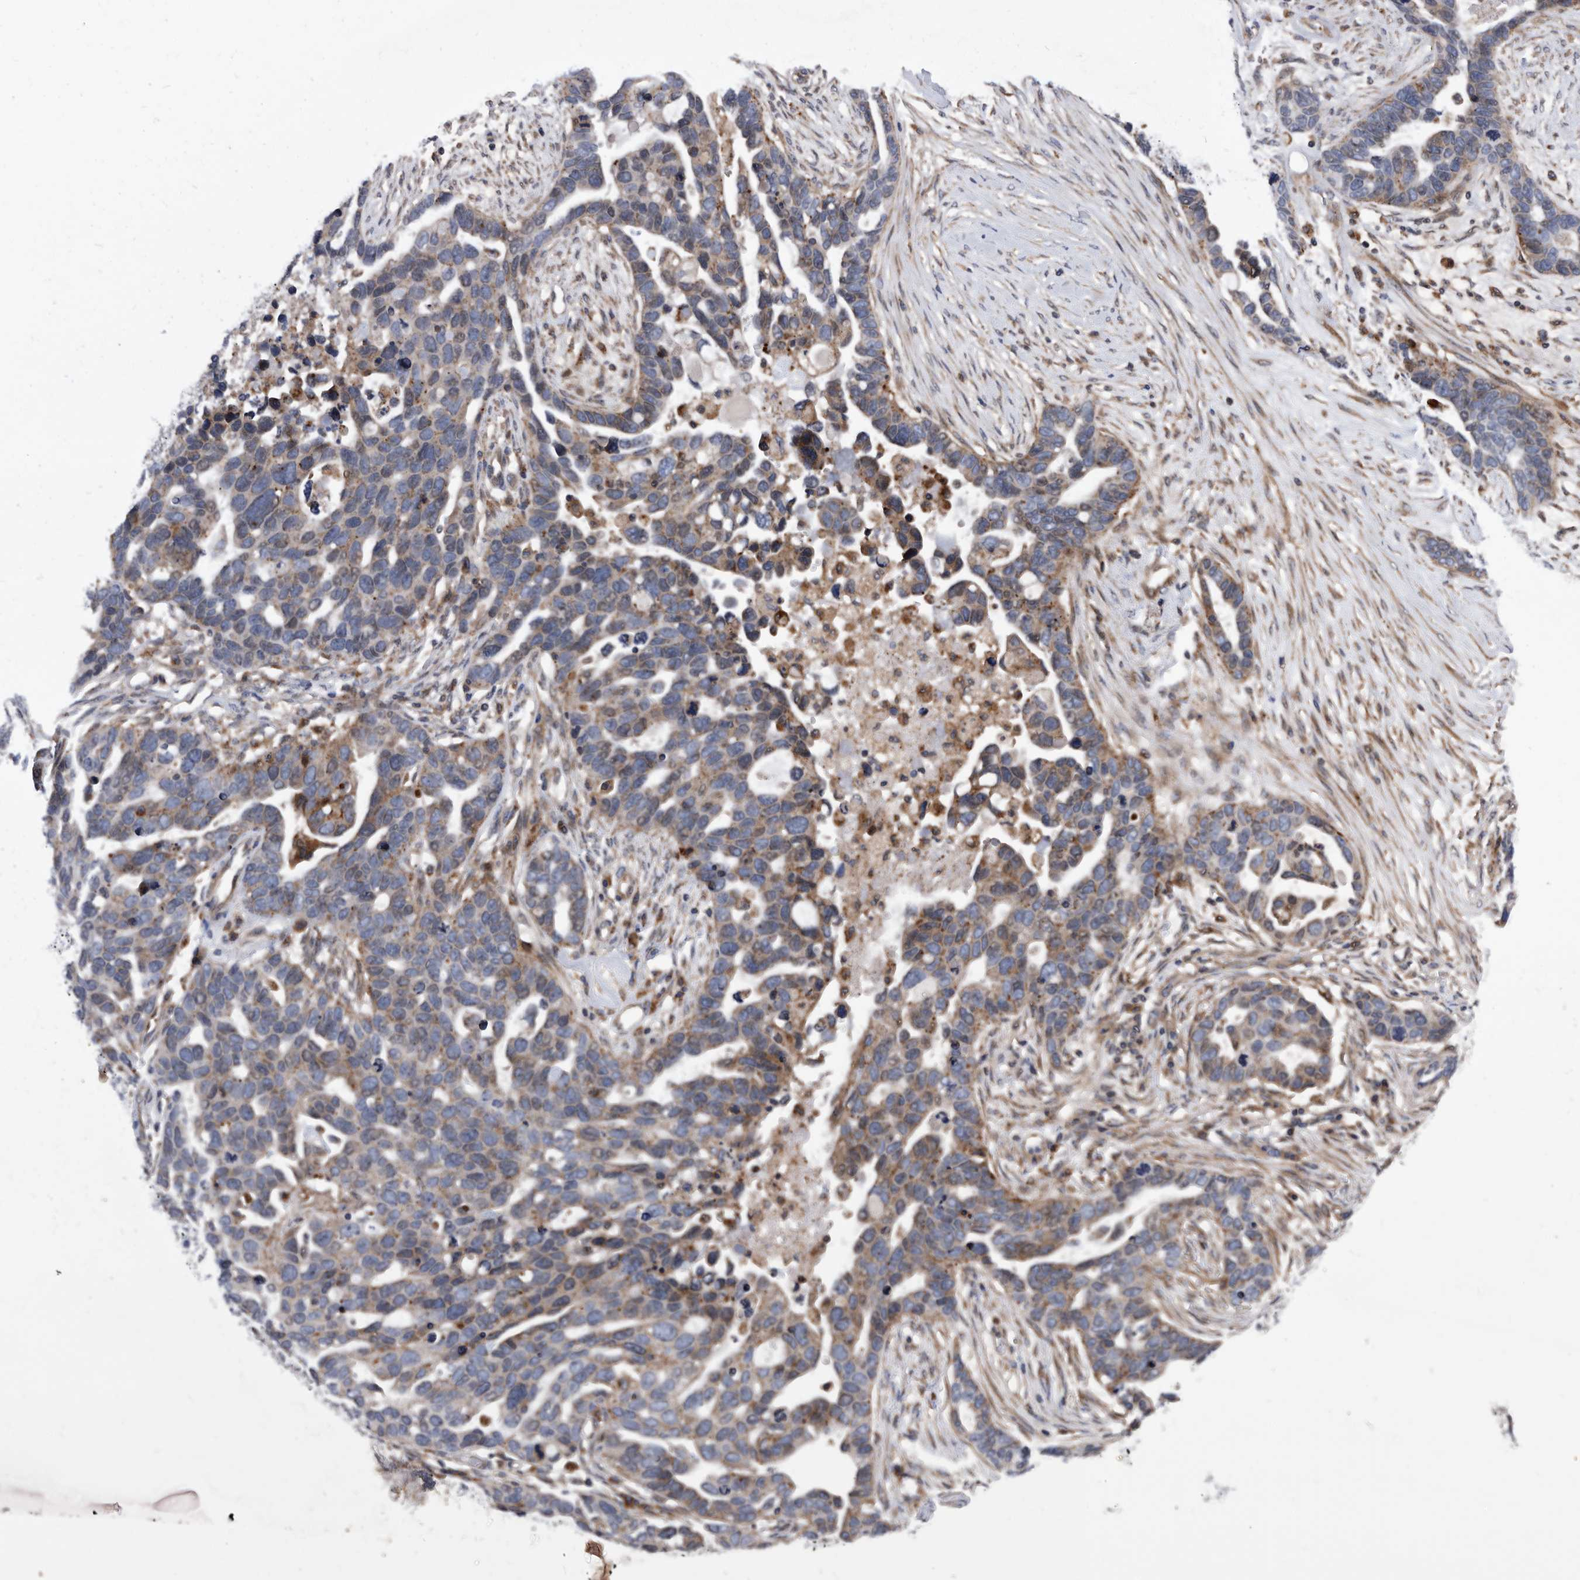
{"staining": {"intensity": "moderate", "quantity": "25%-75%", "location": "cytoplasmic/membranous"}, "tissue": "ovarian cancer", "cell_type": "Tumor cells", "image_type": "cancer", "snomed": [{"axis": "morphology", "description": "Cystadenocarcinoma, serous, NOS"}, {"axis": "topography", "description": "Ovary"}], "caption": "Immunohistochemical staining of human serous cystadenocarcinoma (ovarian) shows medium levels of moderate cytoplasmic/membranous positivity in about 25%-75% of tumor cells.", "gene": "BAIAP3", "patient": {"sex": "female", "age": 54}}